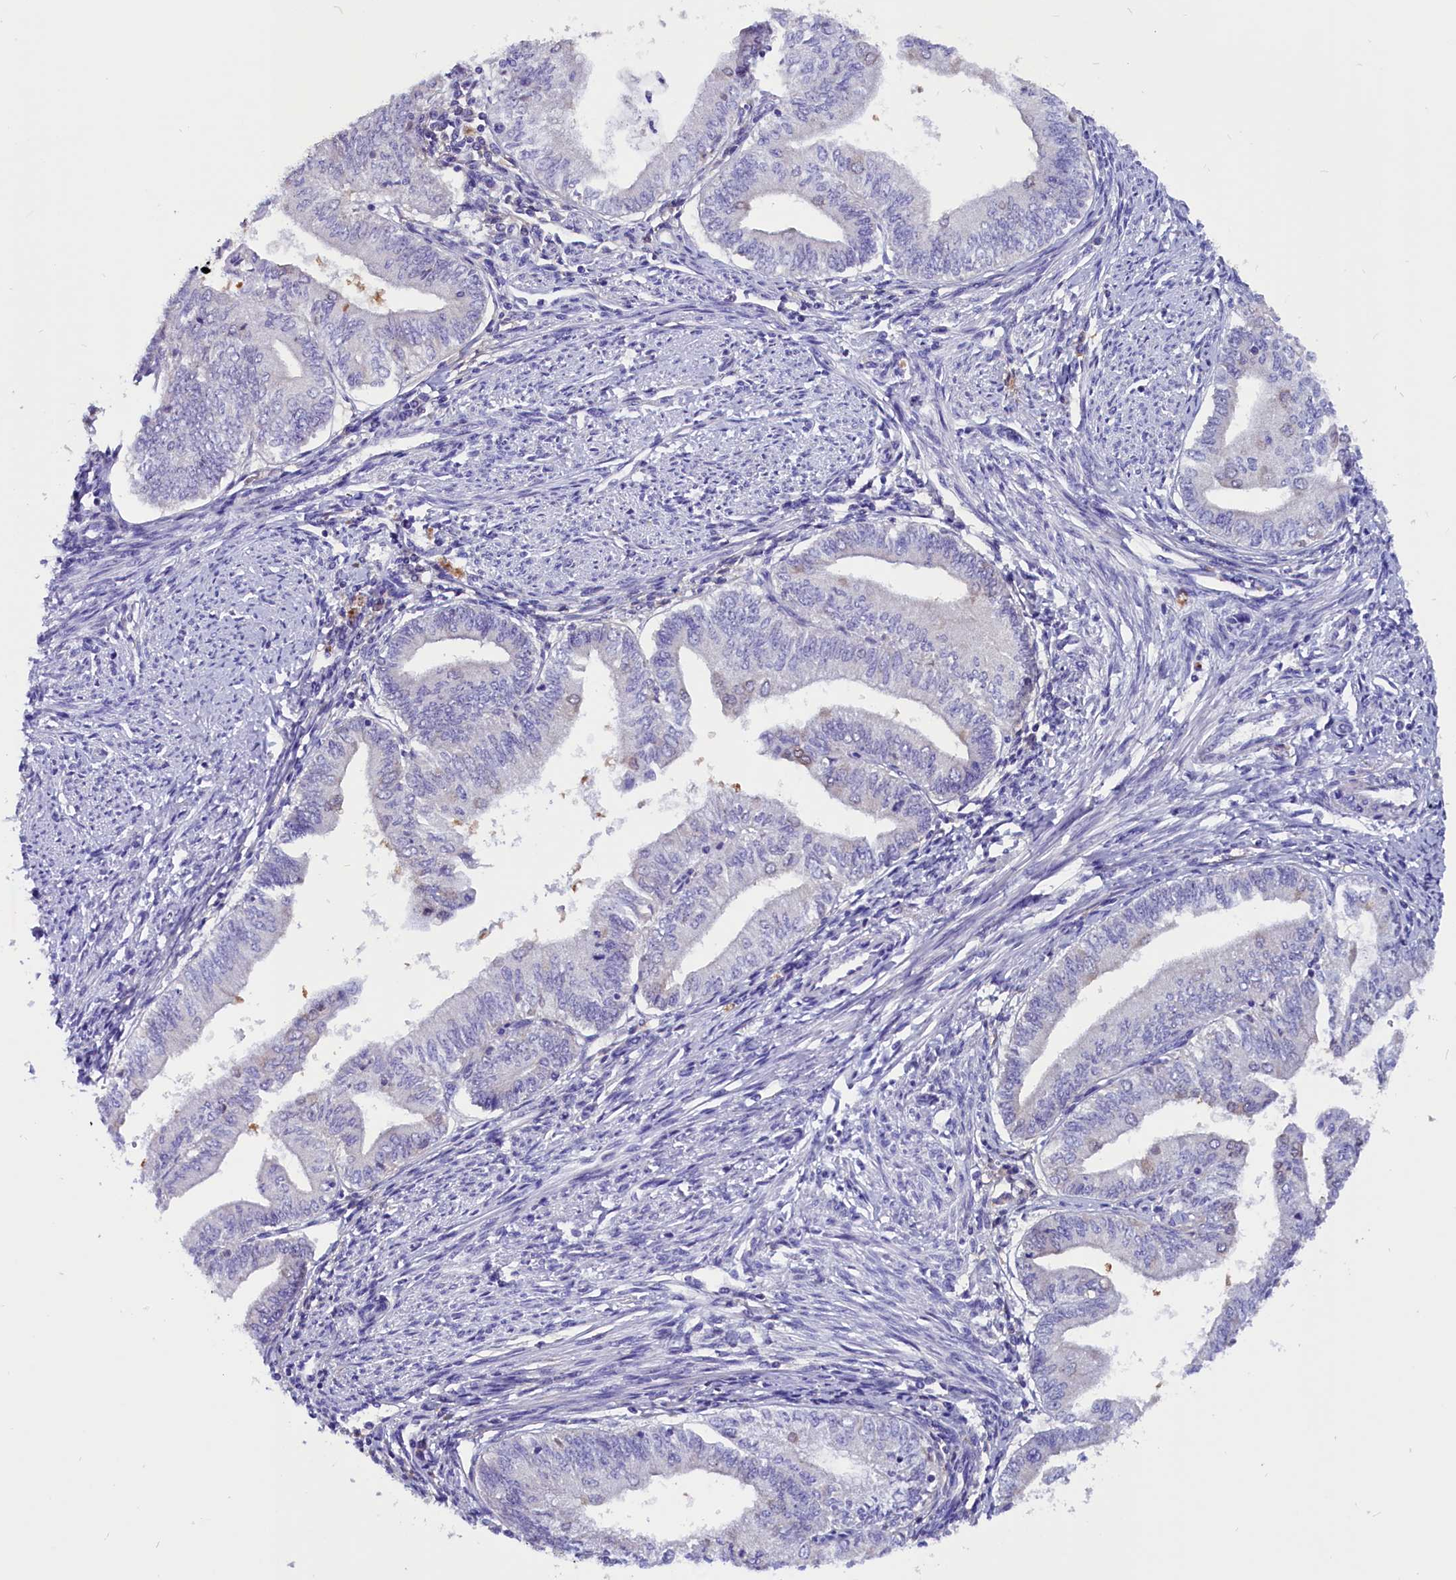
{"staining": {"intensity": "negative", "quantity": "none", "location": "none"}, "tissue": "endometrial cancer", "cell_type": "Tumor cells", "image_type": "cancer", "snomed": [{"axis": "morphology", "description": "Adenocarcinoma, NOS"}, {"axis": "topography", "description": "Endometrium"}], "caption": "Histopathology image shows no significant protein staining in tumor cells of endometrial cancer (adenocarcinoma).", "gene": "CCBE1", "patient": {"sex": "female", "age": 66}}